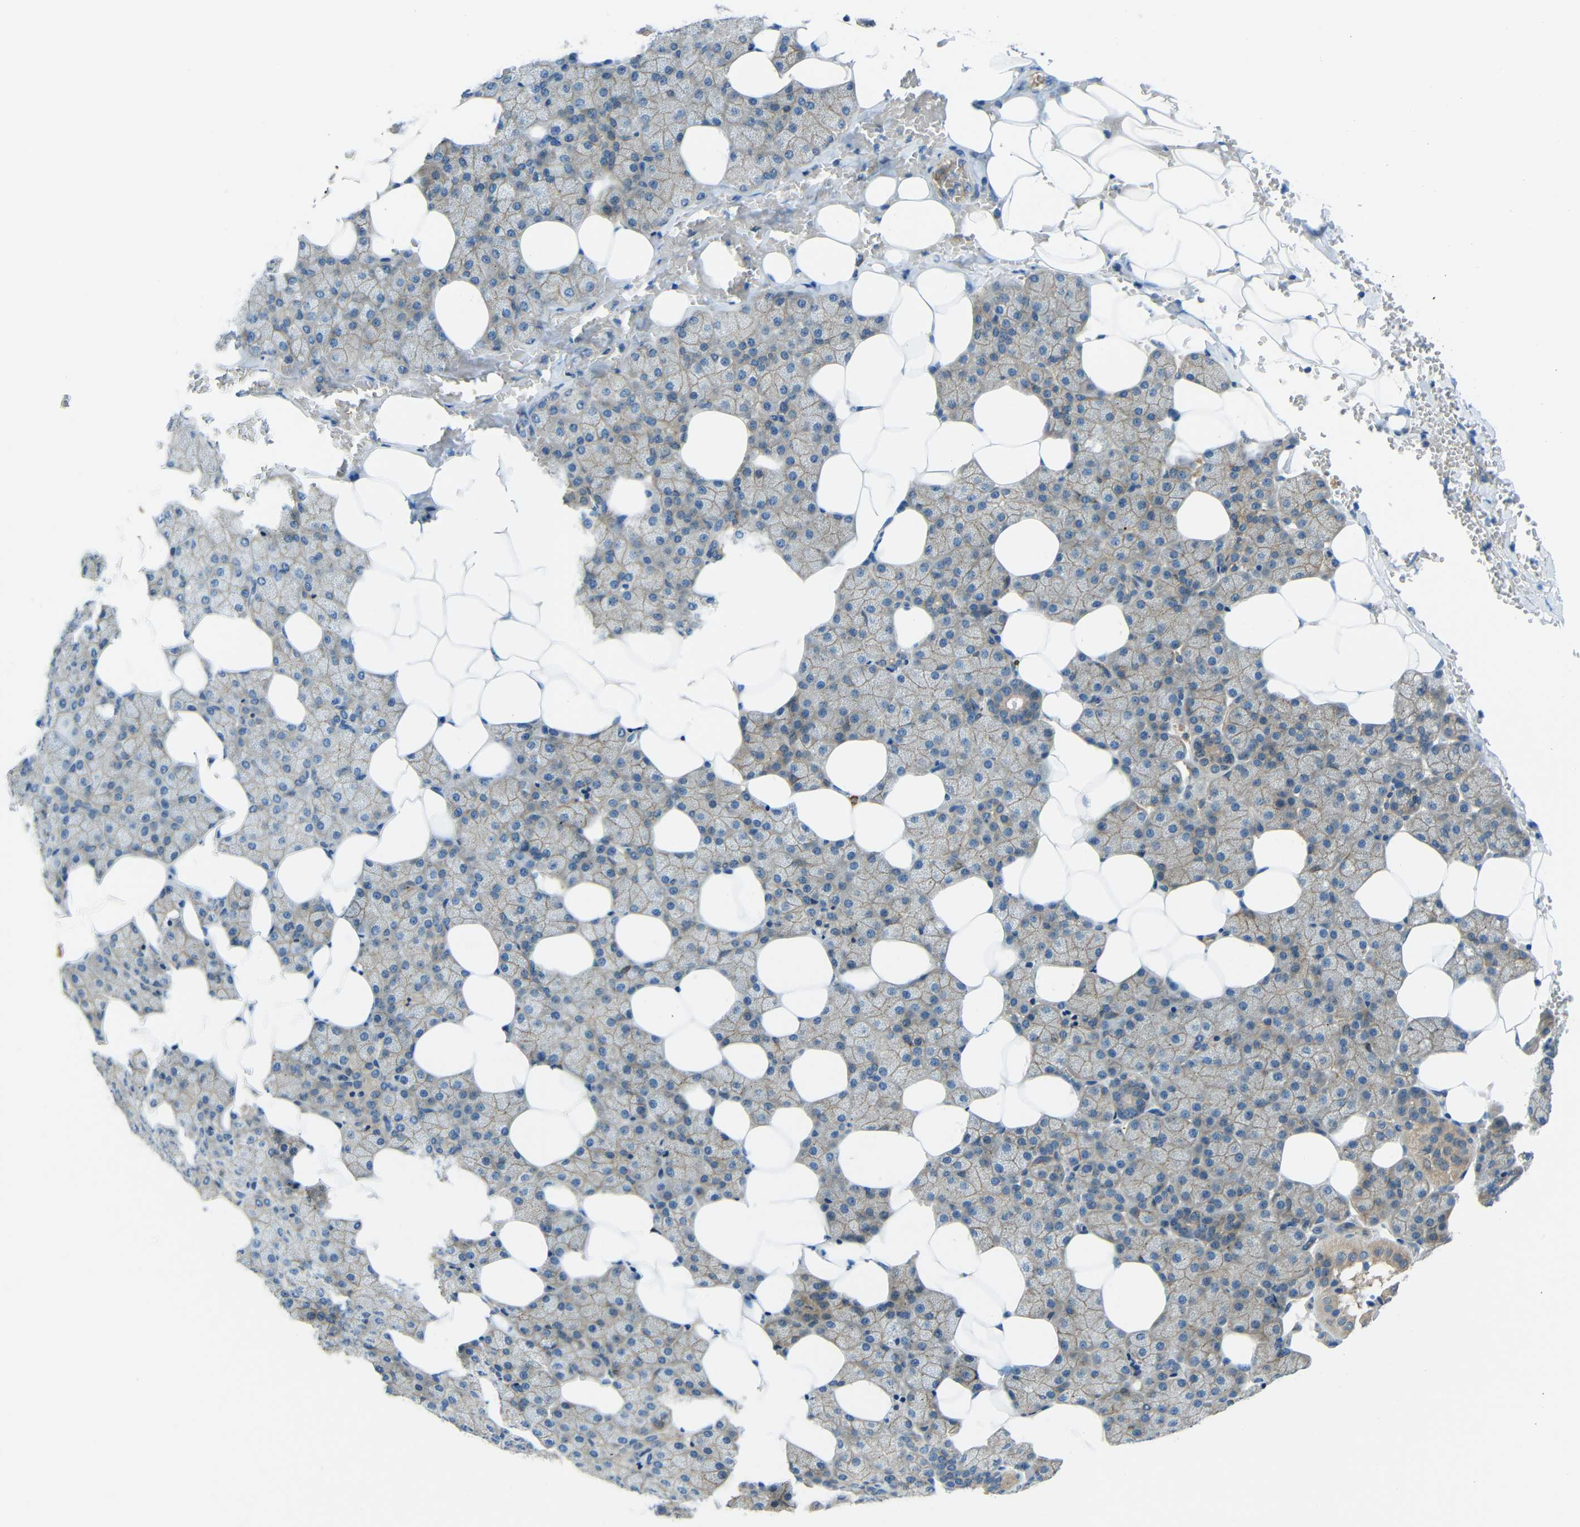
{"staining": {"intensity": "weak", "quantity": "25%-75%", "location": "cytoplasmic/membranous"}, "tissue": "salivary gland", "cell_type": "Glandular cells", "image_type": "normal", "snomed": [{"axis": "morphology", "description": "Normal tissue, NOS"}, {"axis": "topography", "description": "Lymph node"}, {"axis": "topography", "description": "Salivary gland"}], "caption": "Benign salivary gland displays weak cytoplasmic/membranous staining in approximately 25%-75% of glandular cells.", "gene": "CYP26B1", "patient": {"sex": "male", "age": 8}}